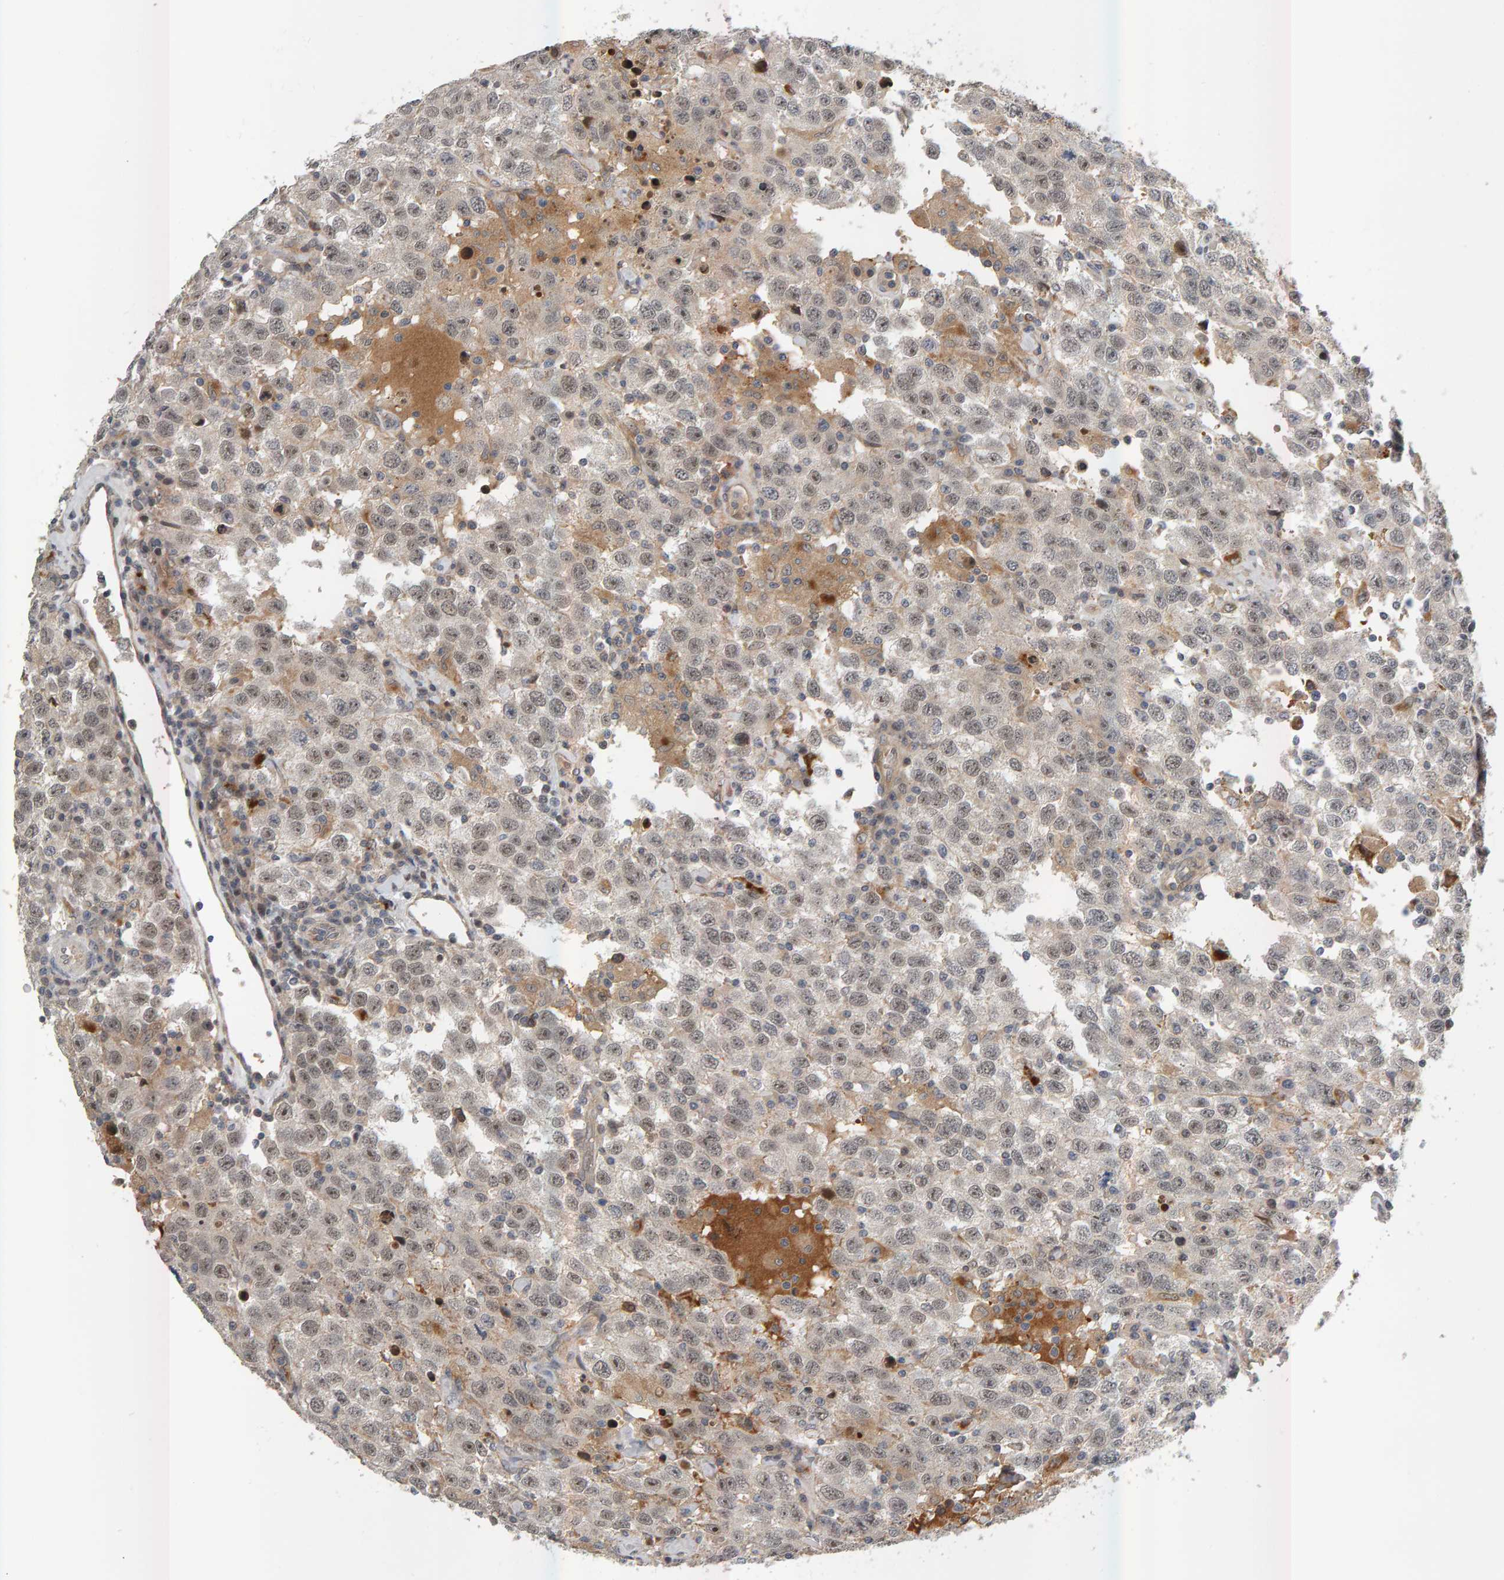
{"staining": {"intensity": "weak", "quantity": "<25%", "location": "nuclear"}, "tissue": "testis cancer", "cell_type": "Tumor cells", "image_type": "cancer", "snomed": [{"axis": "morphology", "description": "Seminoma, NOS"}, {"axis": "topography", "description": "Testis"}], "caption": "A high-resolution image shows immunohistochemistry staining of testis cancer (seminoma), which displays no significant positivity in tumor cells. The staining was performed using DAB to visualize the protein expression in brown, while the nuclei were stained in blue with hematoxylin (Magnification: 20x).", "gene": "ZNF160", "patient": {"sex": "male", "age": 41}}